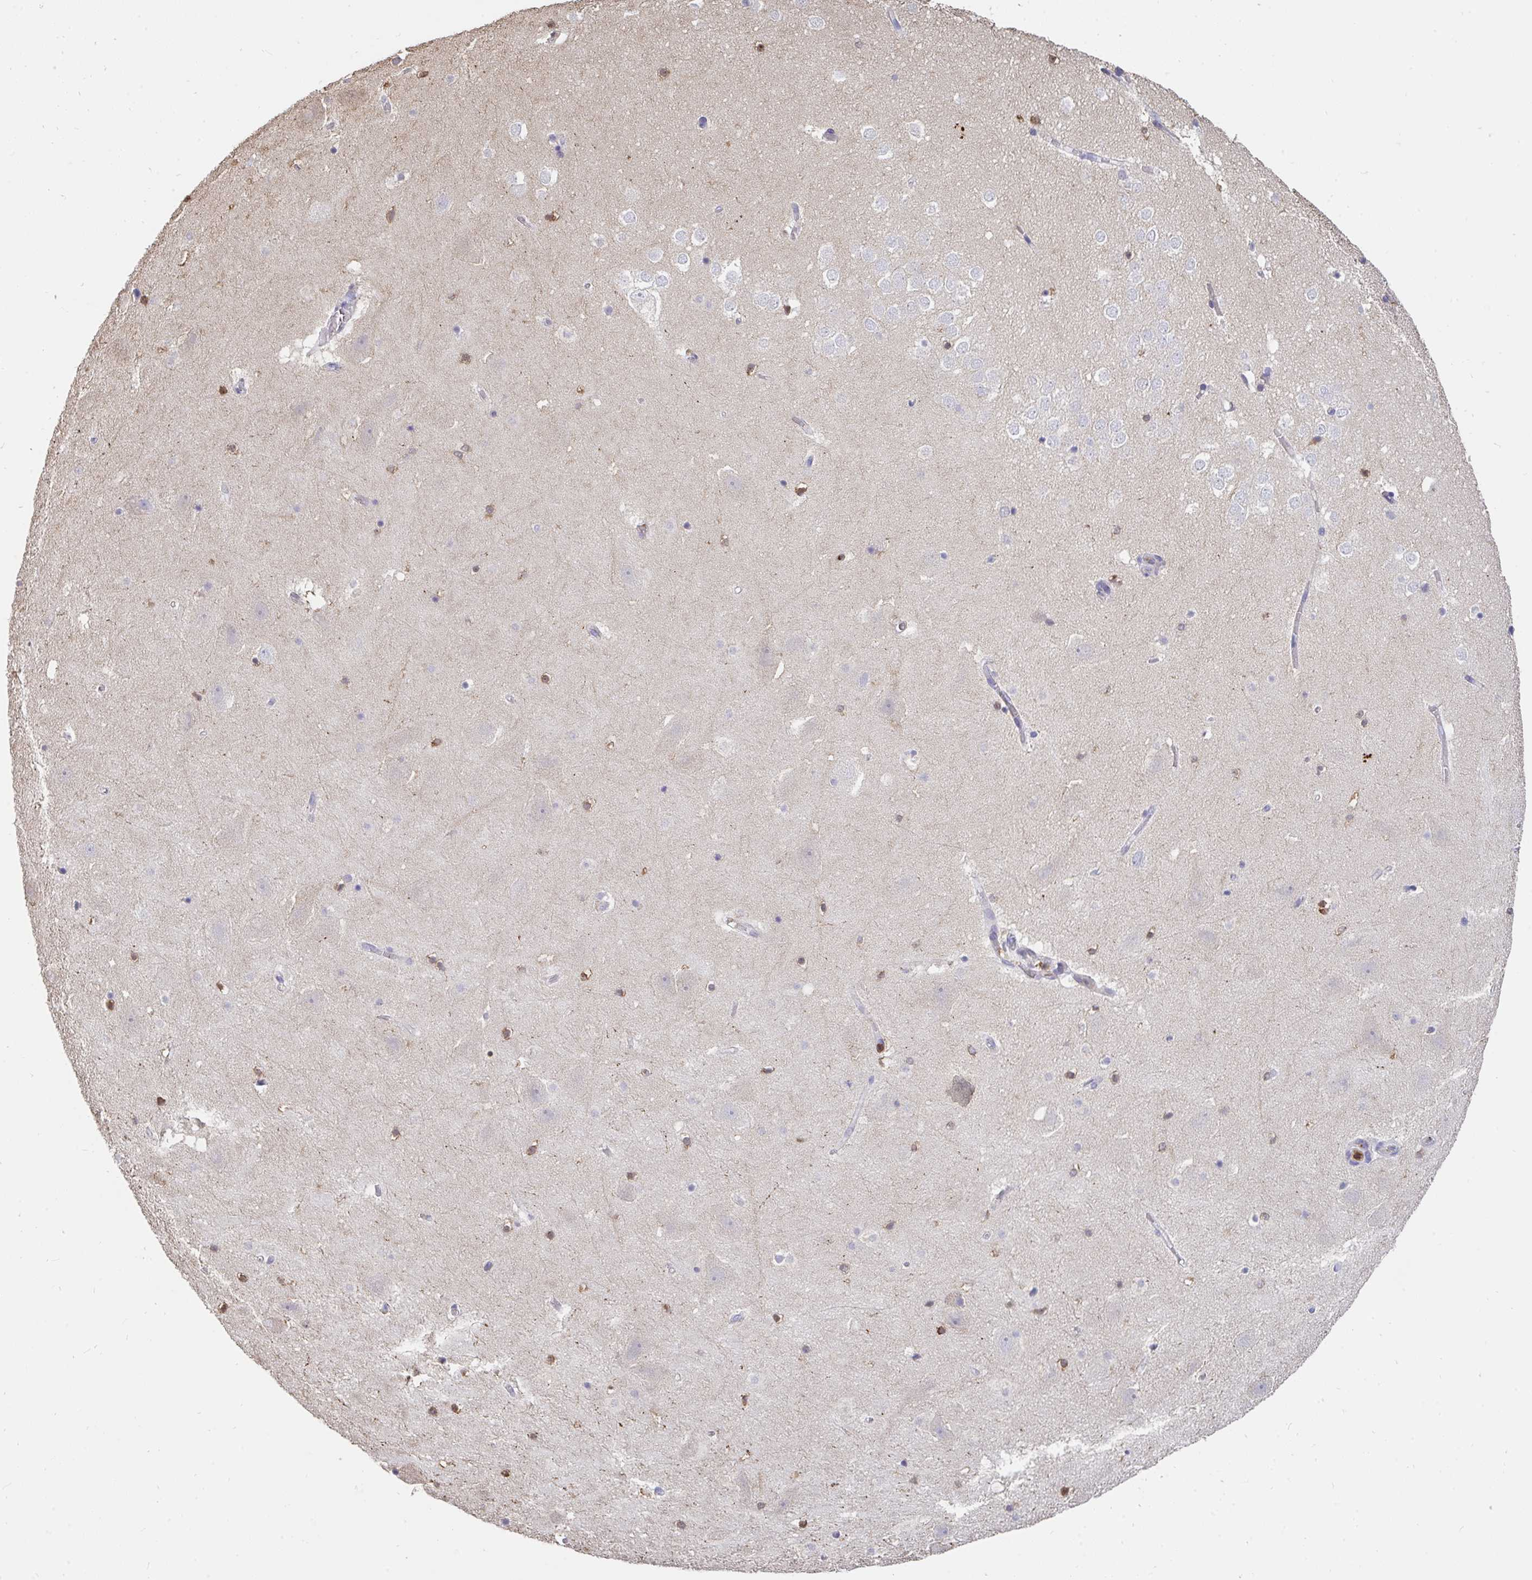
{"staining": {"intensity": "negative", "quantity": "none", "location": "none"}, "tissue": "hippocampus", "cell_type": "Glial cells", "image_type": "normal", "snomed": [{"axis": "morphology", "description": "Normal tissue, NOS"}, {"axis": "topography", "description": "Hippocampus"}], "caption": "Immunohistochemical staining of normal hippocampus demonstrates no significant staining in glial cells. (DAB immunohistochemistry visualized using brightfield microscopy, high magnification).", "gene": "CFL1", "patient": {"sex": "female", "age": 42}}